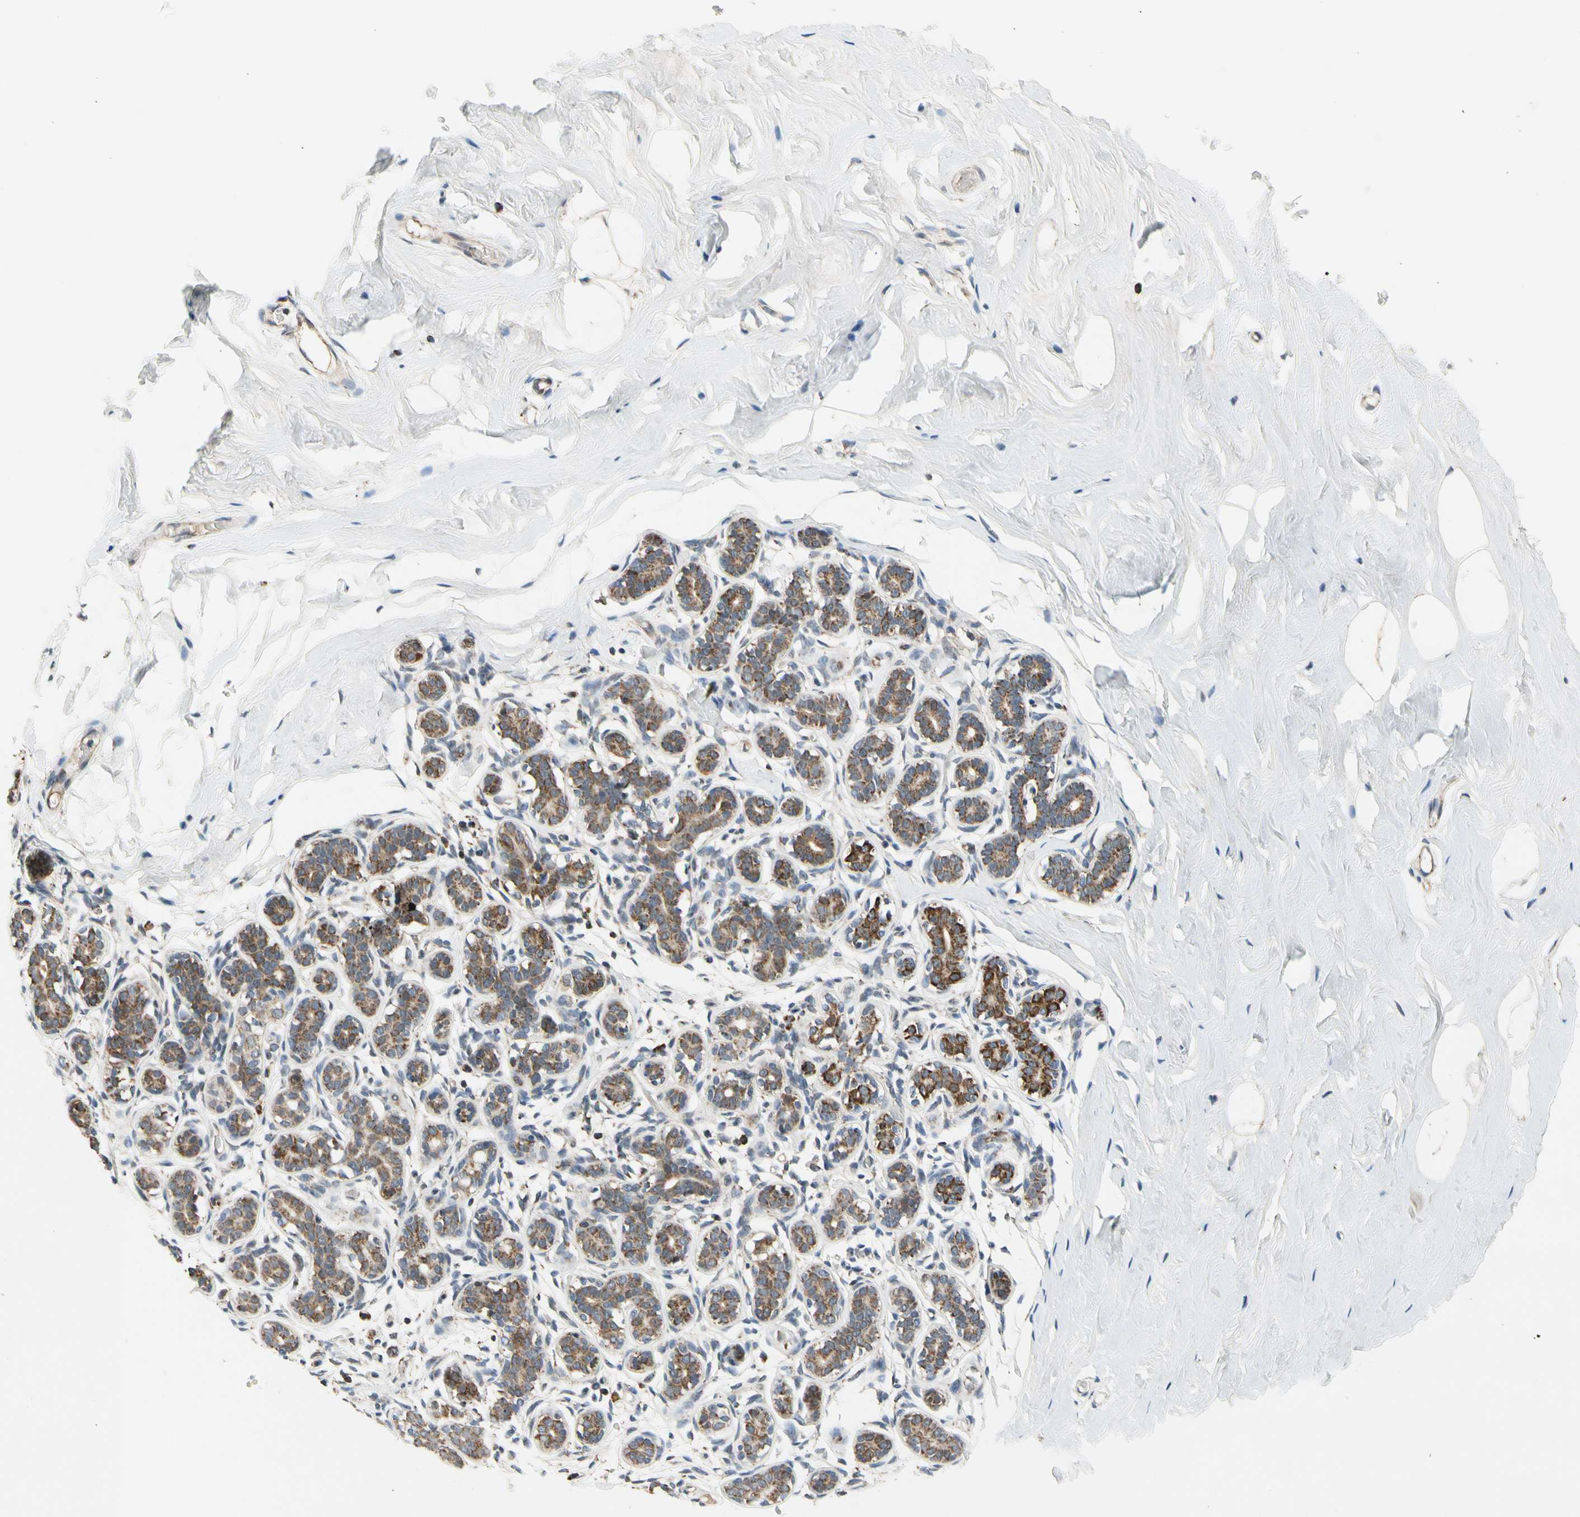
{"staining": {"intensity": "weak", "quantity": "25%-75%", "location": "cytoplasmic/membranous"}, "tissue": "breast", "cell_type": "Adipocytes", "image_type": "normal", "snomed": [{"axis": "morphology", "description": "Normal tissue, NOS"}, {"axis": "topography", "description": "Breast"}], "caption": "Immunohistochemistry (DAB) staining of unremarkable human breast displays weak cytoplasmic/membranous protein staining in approximately 25%-75% of adipocytes.", "gene": "KHDC4", "patient": {"sex": "female", "age": 75}}